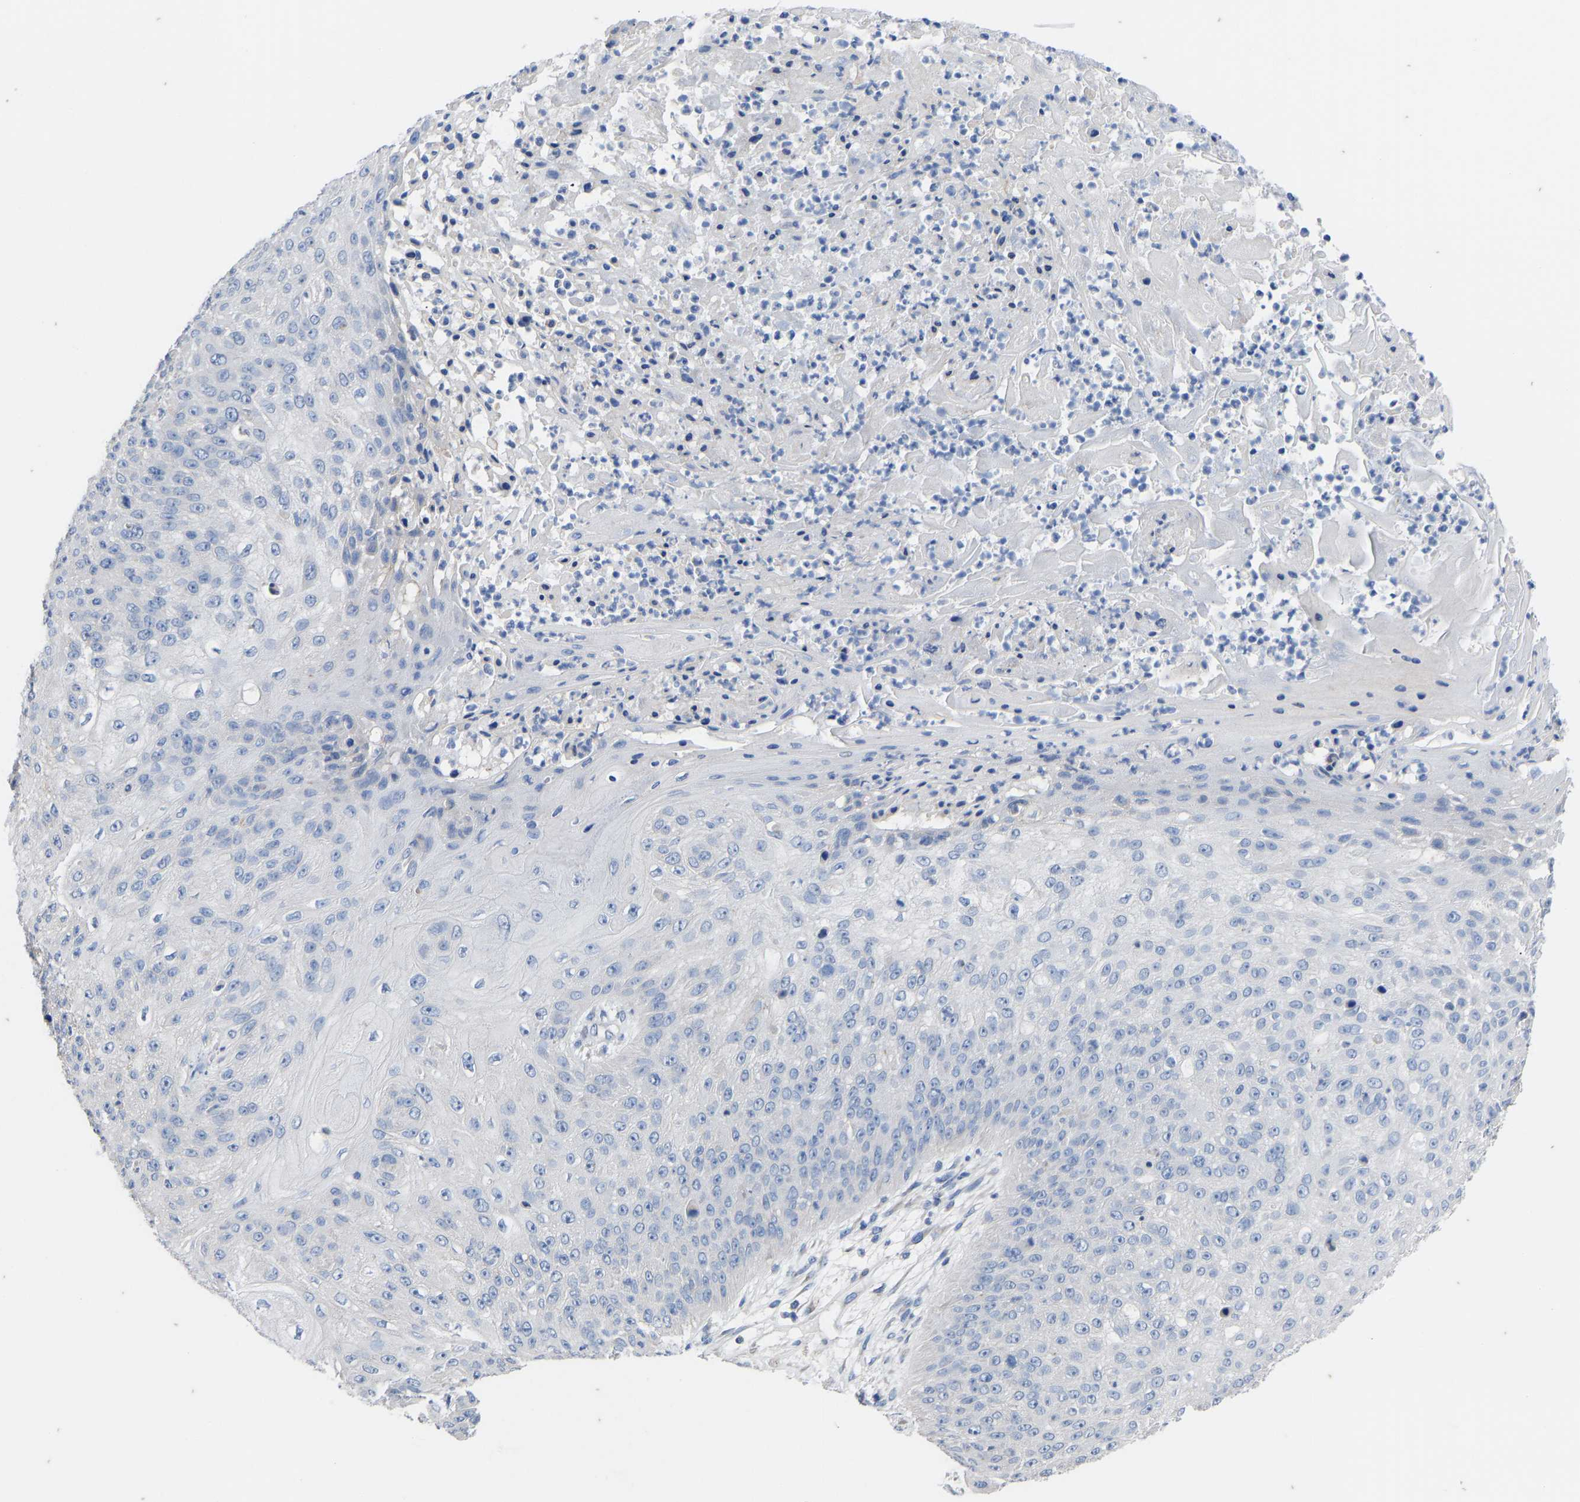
{"staining": {"intensity": "negative", "quantity": "none", "location": "none"}, "tissue": "skin cancer", "cell_type": "Tumor cells", "image_type": "cancer", "snomed": [{"axis": "morphology", "description": "Squamous cell carcinoma, NOS"}, {"axis": "topography", "description": "Skin"}], "caption": "High magnification brightfield microscopy of skin squamous cell carcinoma stained with DAB (3,3'-diaminobenzidine) (brown) and counterstained with hematoxylin (blue): tumor cells show no significant positivity.", "gene": "OLIG2", "patient": {"sex": "female", "age": 80}}